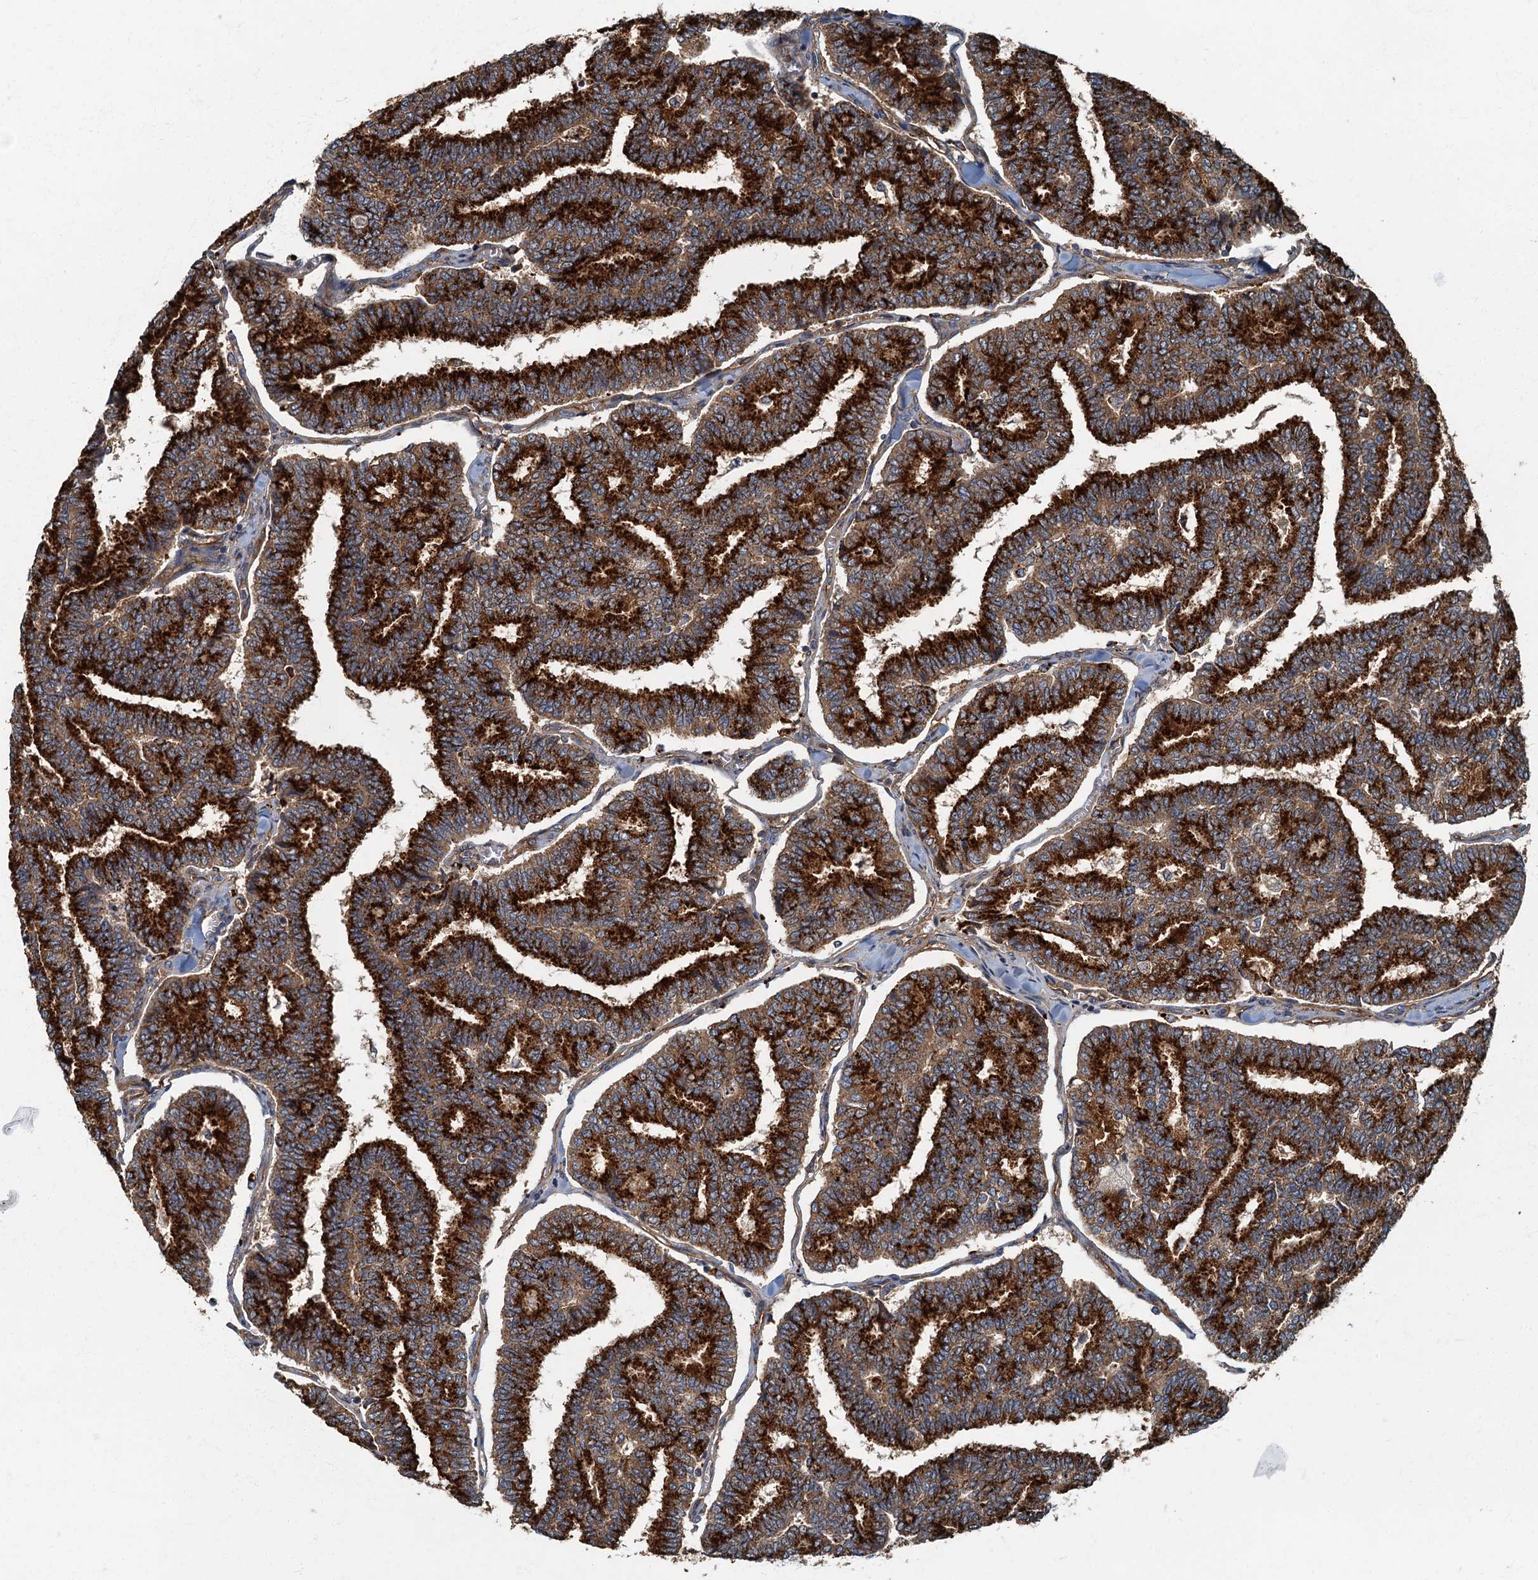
{"staining": {"intensity": "strong", "quantity": ">75%", "location": "cytoplasmic/membranous"}, "tissue": "thyroid cancer", "cell_type": "Tumor cells", "image_type": "cancer", "snomed": [{"axis": "morphology", "description": "Papillary adenocarcinoma, NOS"}, {"axis": "topography", "description": "Thyroid gland"}], "caption": "High-magnification brightfield microscopy of thyroid cancer (papillary adenocarcinoma) stained with DAB (3,3'-diaminobenzidine) (brown) and counterstained with hematoxylin (blue). tumor cells exhibit strong cytoplasmic/membranous expression is seen in approximately>75% of cells.", "gene": "ARL11", "patient": {"sex": "female", "age": 35}}